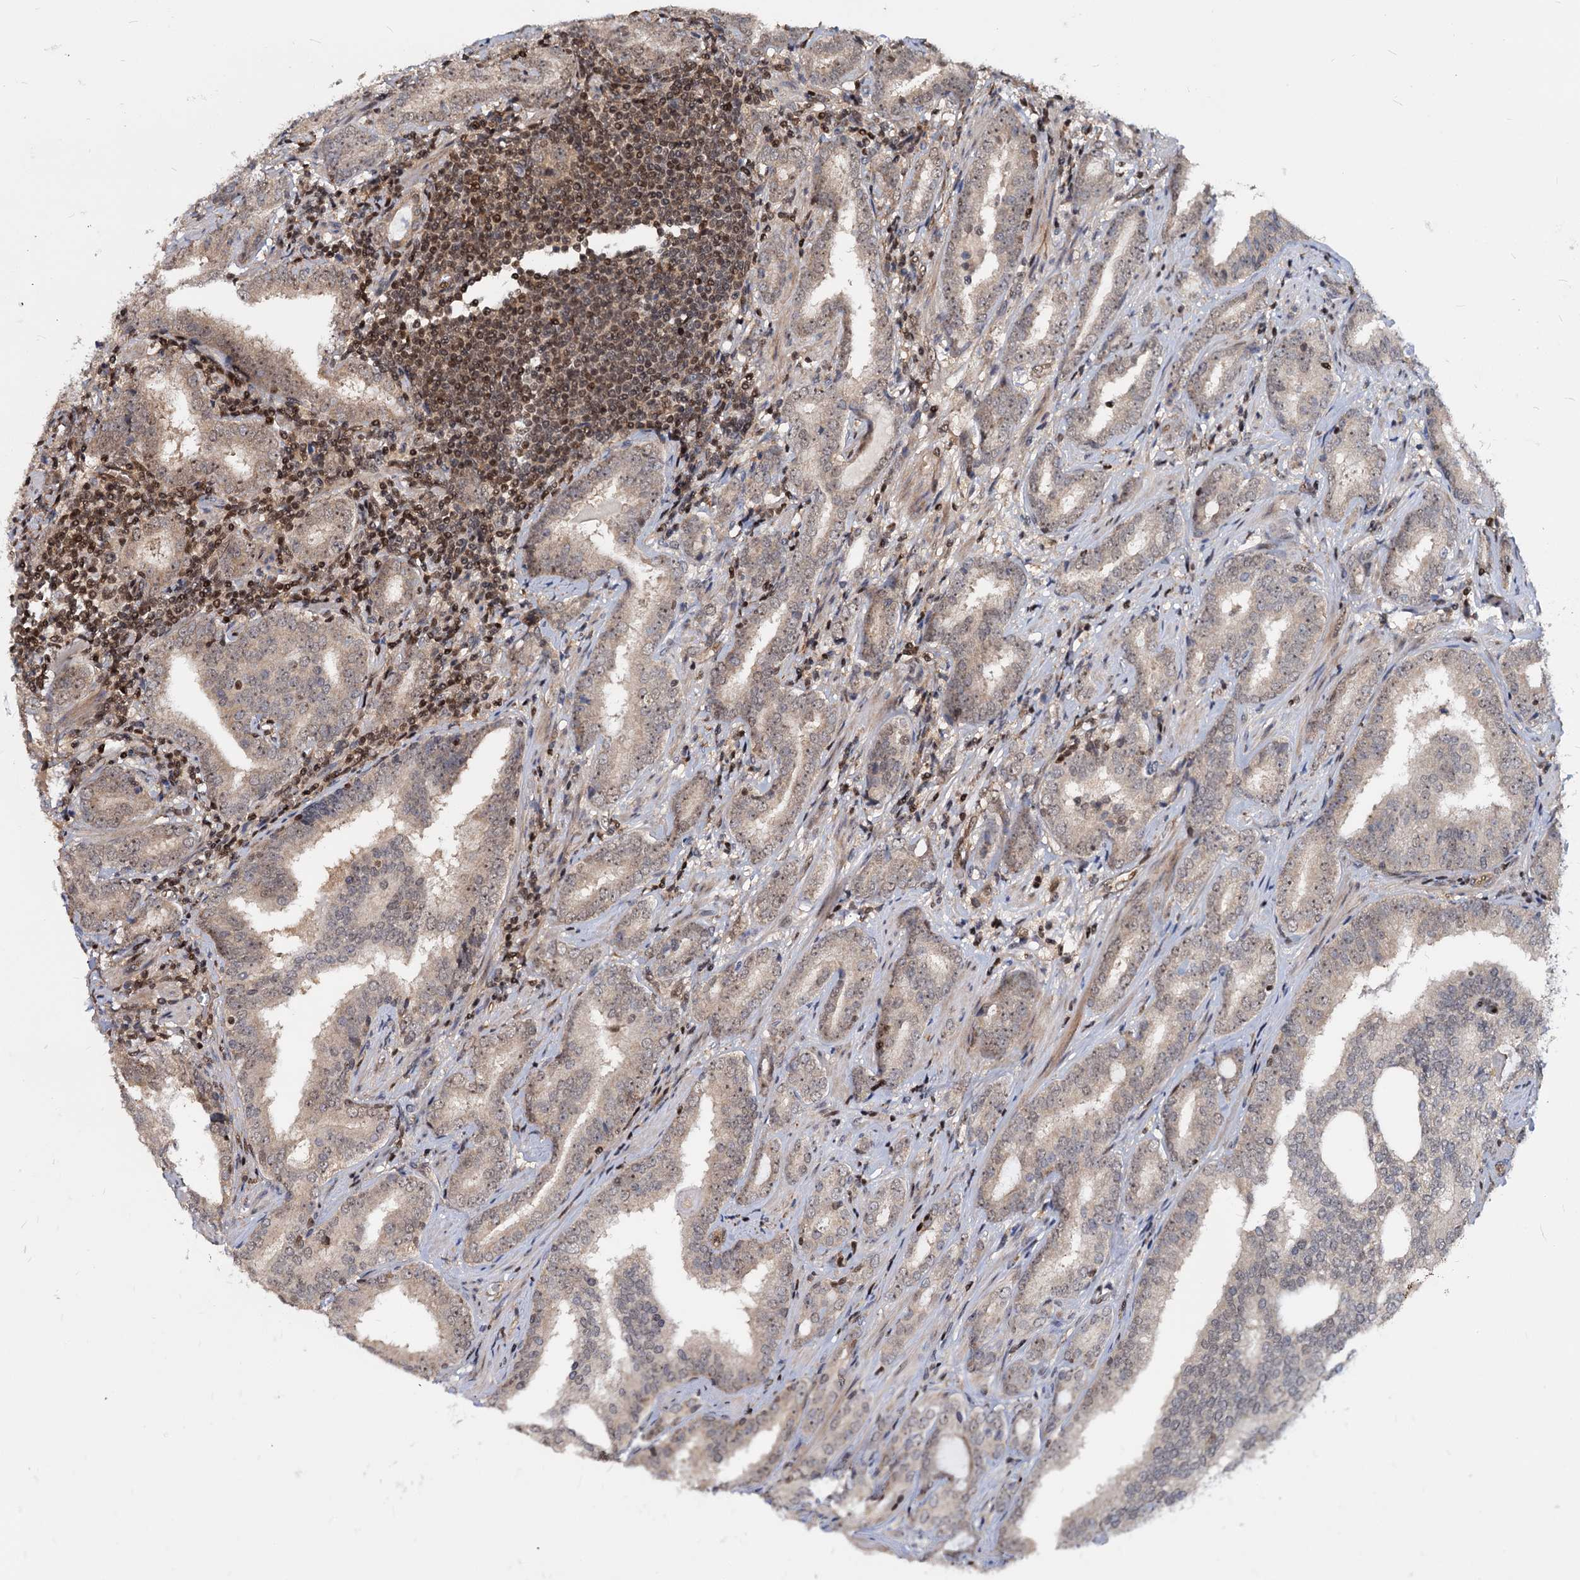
{"staining": {"intensity": "weak", "quantity": ">75%", "location": "nuclear"}, "tissue": "prostate cancer", "cell_type": "Tumor cells", "image_type": "cancer", "snomed": [{"axis": "morphology", "description": "Adenocarcinoma, High grade"}, {"axis": "topography", "description": "Prostate"}], "caption": "IHC histopathology image of neoplastic tissue: human adenocarcinoma (high-grade) (prostate) stained using IHC displays low levels of weak protein expression localized specifically in the nuclear of tumor cells, appearing as a nuclear brown color.", "gene": "UBLCP1", "patient": {"sex": "male", "age": 63}}